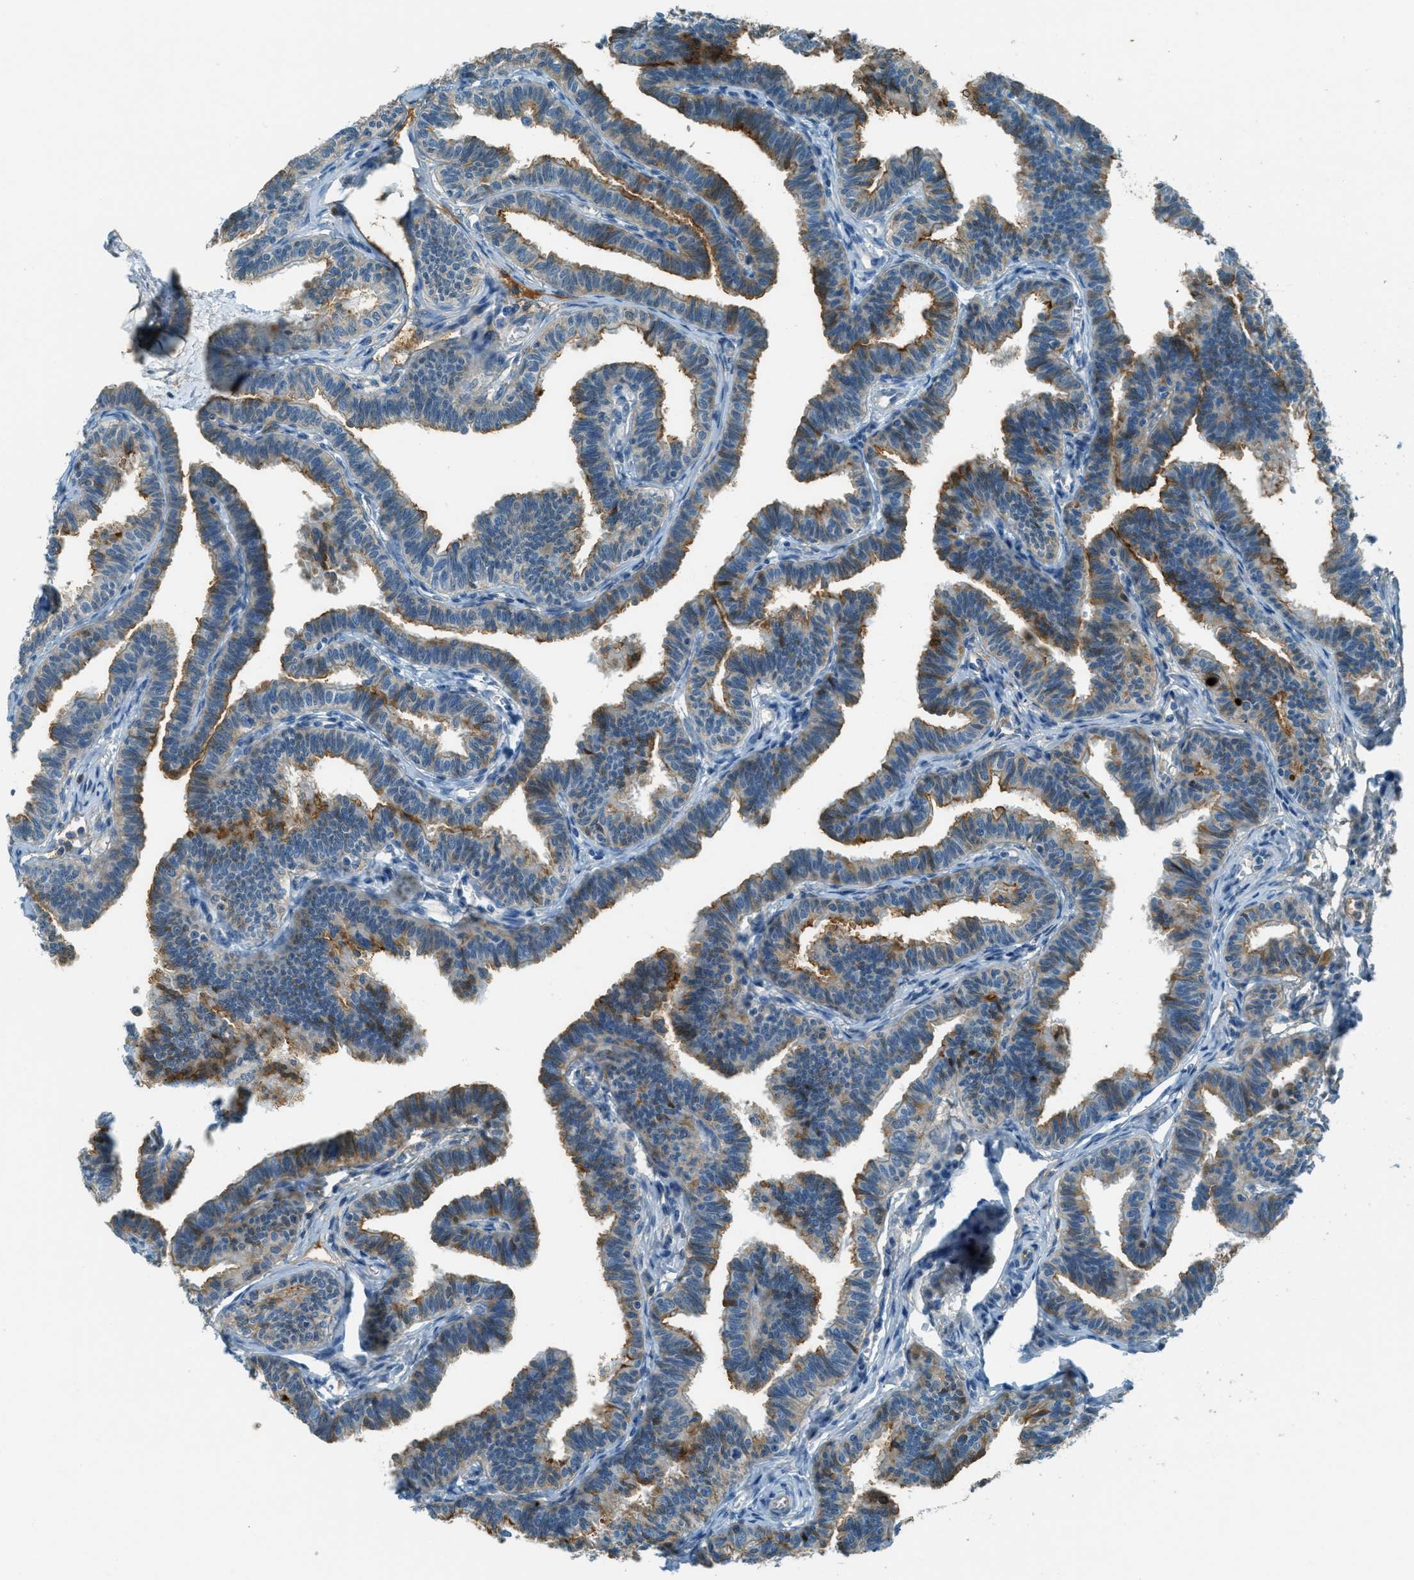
{"staining": {"intensity": "moderate", "quantity": ">75%", "location": "cytoplasmic/membranous"}, "tissue": "fallopian tube", "cell_type": "Glandular cells", "image_type": "normal", "snomed": [{"axis": "morphology", "description": "Normal tissue, NOS"}, {"axis": "topography", "description": "Fallopian tube"}, {"axis": "topography", "description": "Ovary"}], "caption": "Immunohistochemistry image of unremarkable fallopian tube stained for a protein (brown), which exhibits medium levels of moderate cytoplasmic/membranous expression in about >75% of glandular cells.", "gene": "MSLN", "patient": {"sex": "female", "age": 23}}